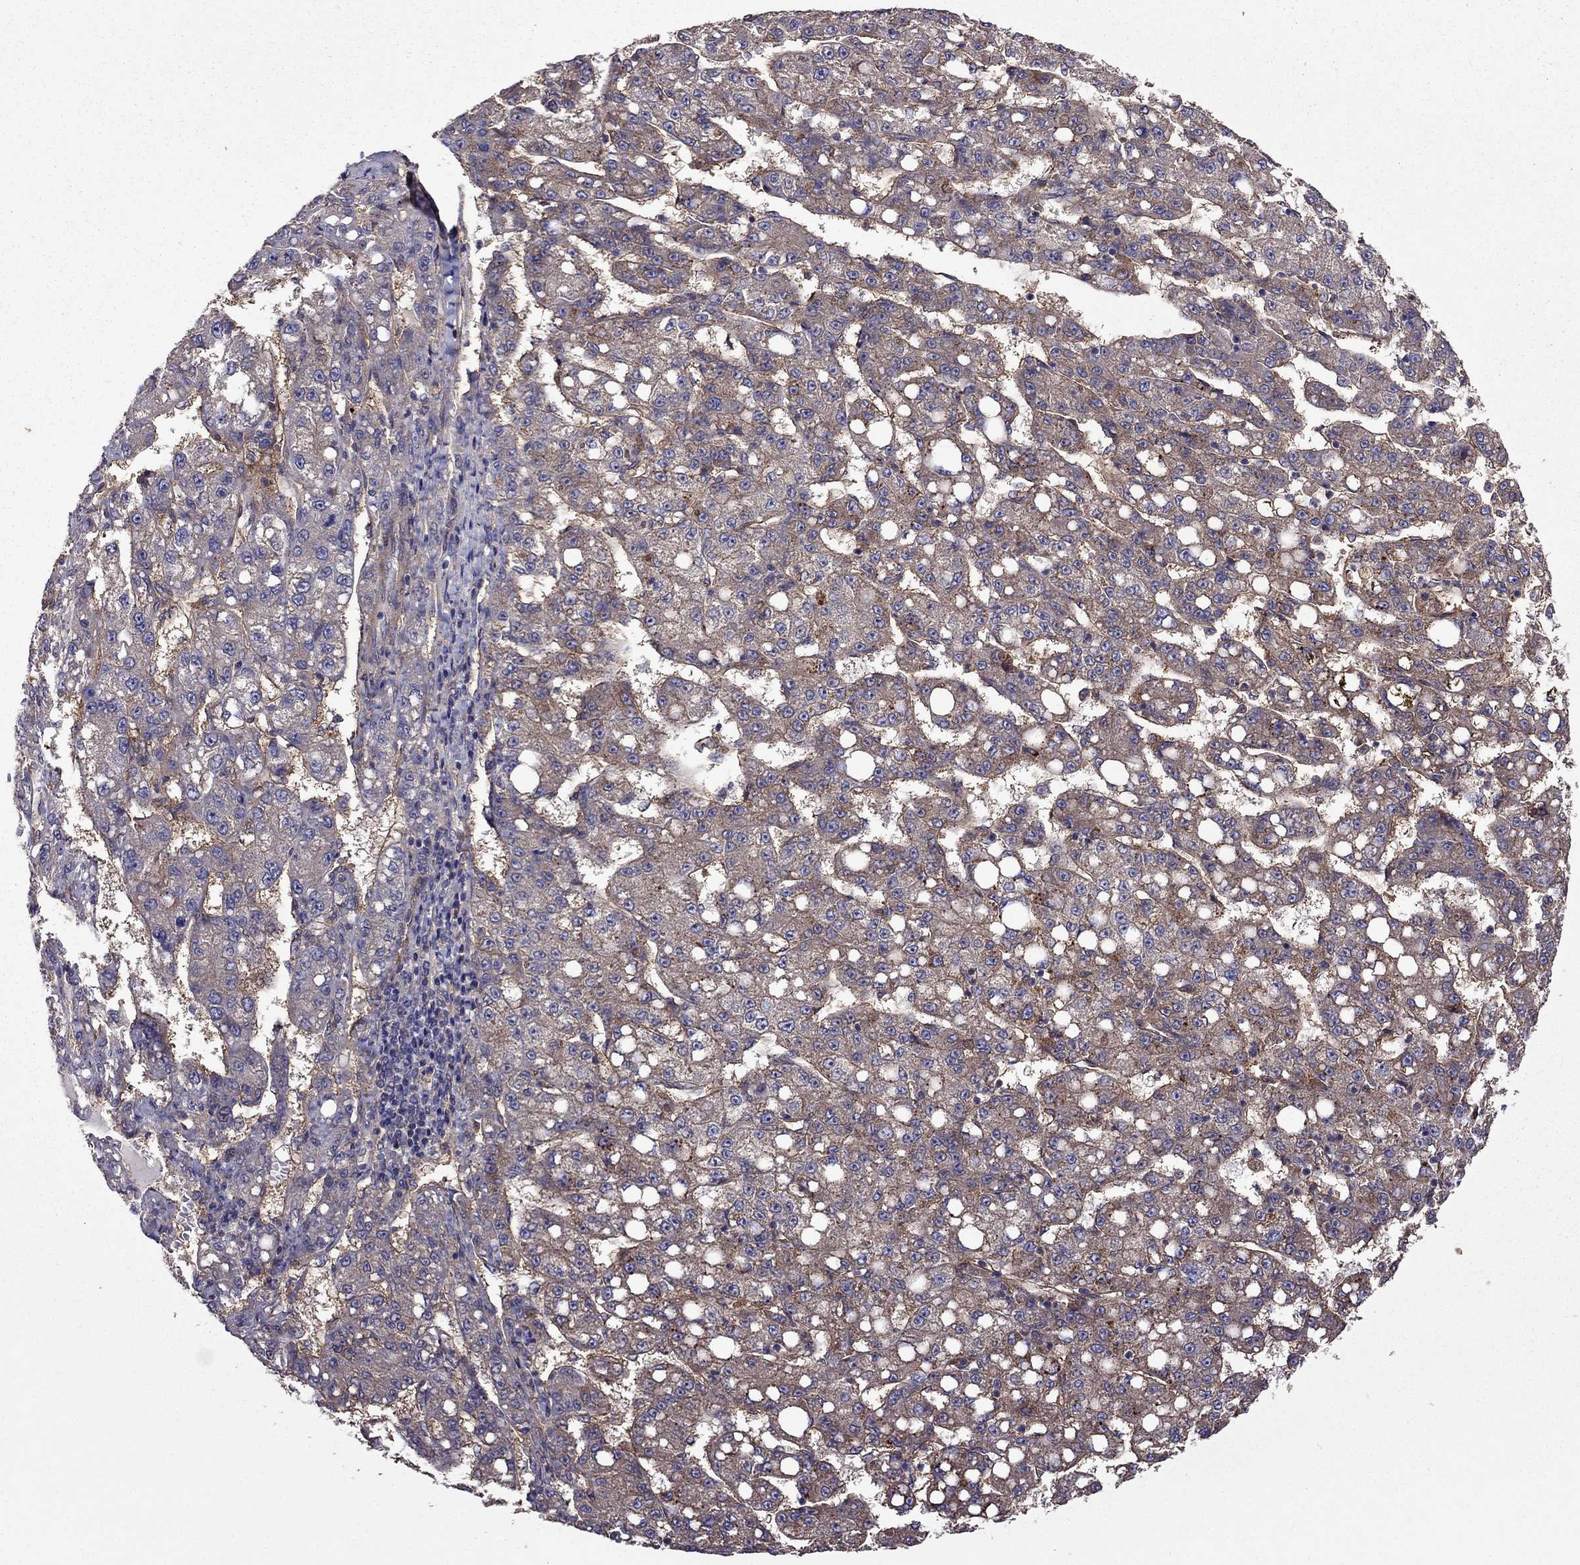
{"staining": {"intensity": "moderate", "quantity": ">75%", "location": "cytoplasmic/membranous"}, "tissue": "liver cancer", "cell_type": "Tumor cells", "image_type": "cancer", "snomed": [{"axis": "morphology", "description": "Carcinoma, Hepatocellular, NOS"}, {"axis": "topography", "description": "Liver"}], "caption": "Protein analysis of hepatocellular carcinoma (liver) tissue shows moderate cytoplasmic/membranous expression in about >75% of tumor cells.", "gene": "ITGB1", "patient": {"sex": "female", "age": 65}}